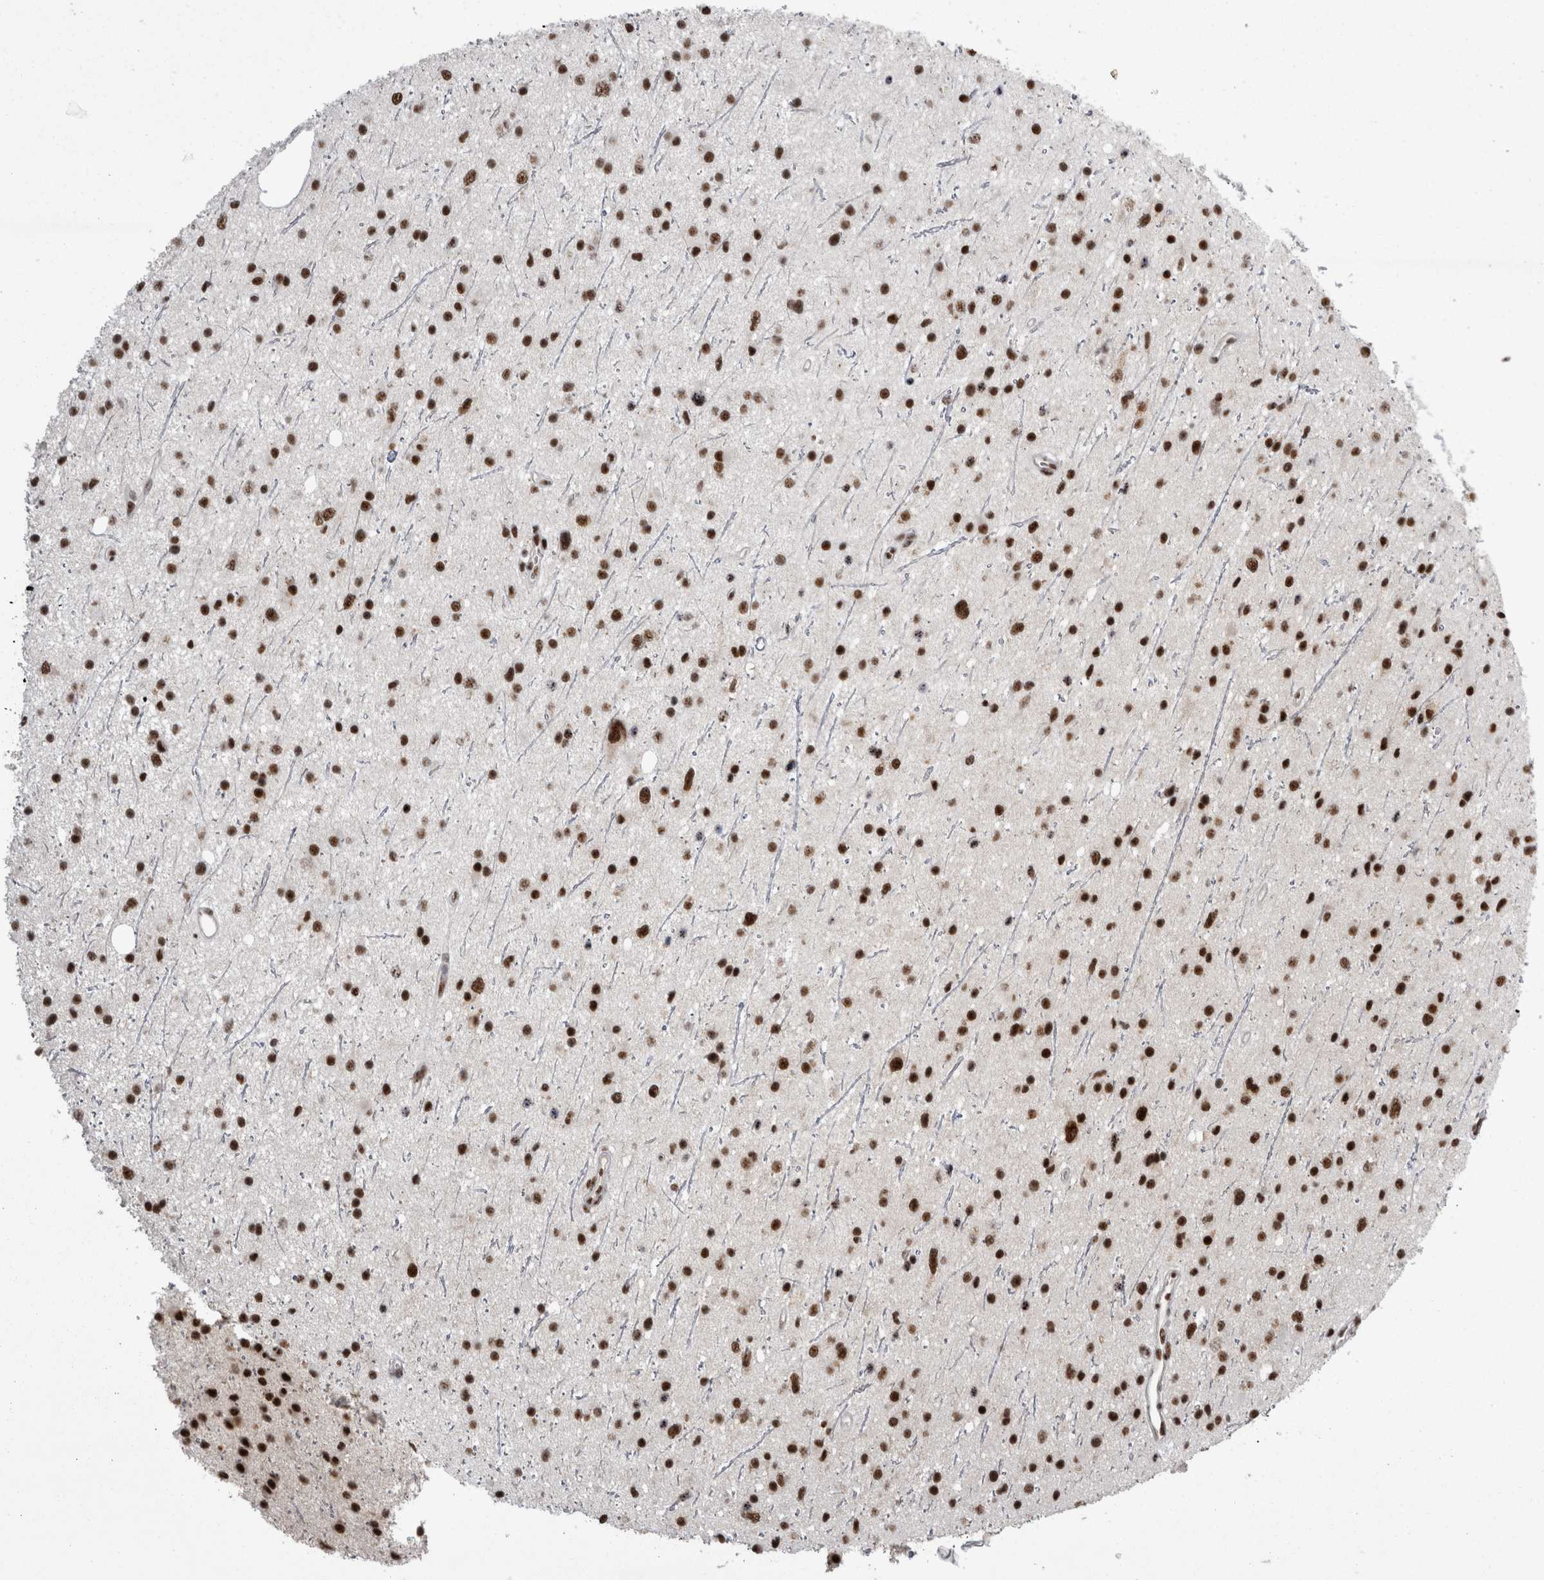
{"staining": {"intensity": "strong", "quantity": ">75%", "location": "nuclear"}, "tissue": "glioma", "cell_type": "Tumor cells", "image_type": "cancer", "snomed": [{"axis": "morphology", "description": "Glioma, malignant, Low grade"}, {"axis": "topography", "description": "Cerebral cortex"}], "caption": "Human malignant low-grade glioma stained with a brown dye exhibits strong nuclear positive positivity in about >75% of tumor cells.", "gene": "SNRNP40", "patient": {"sex": "female", "age": 39}}